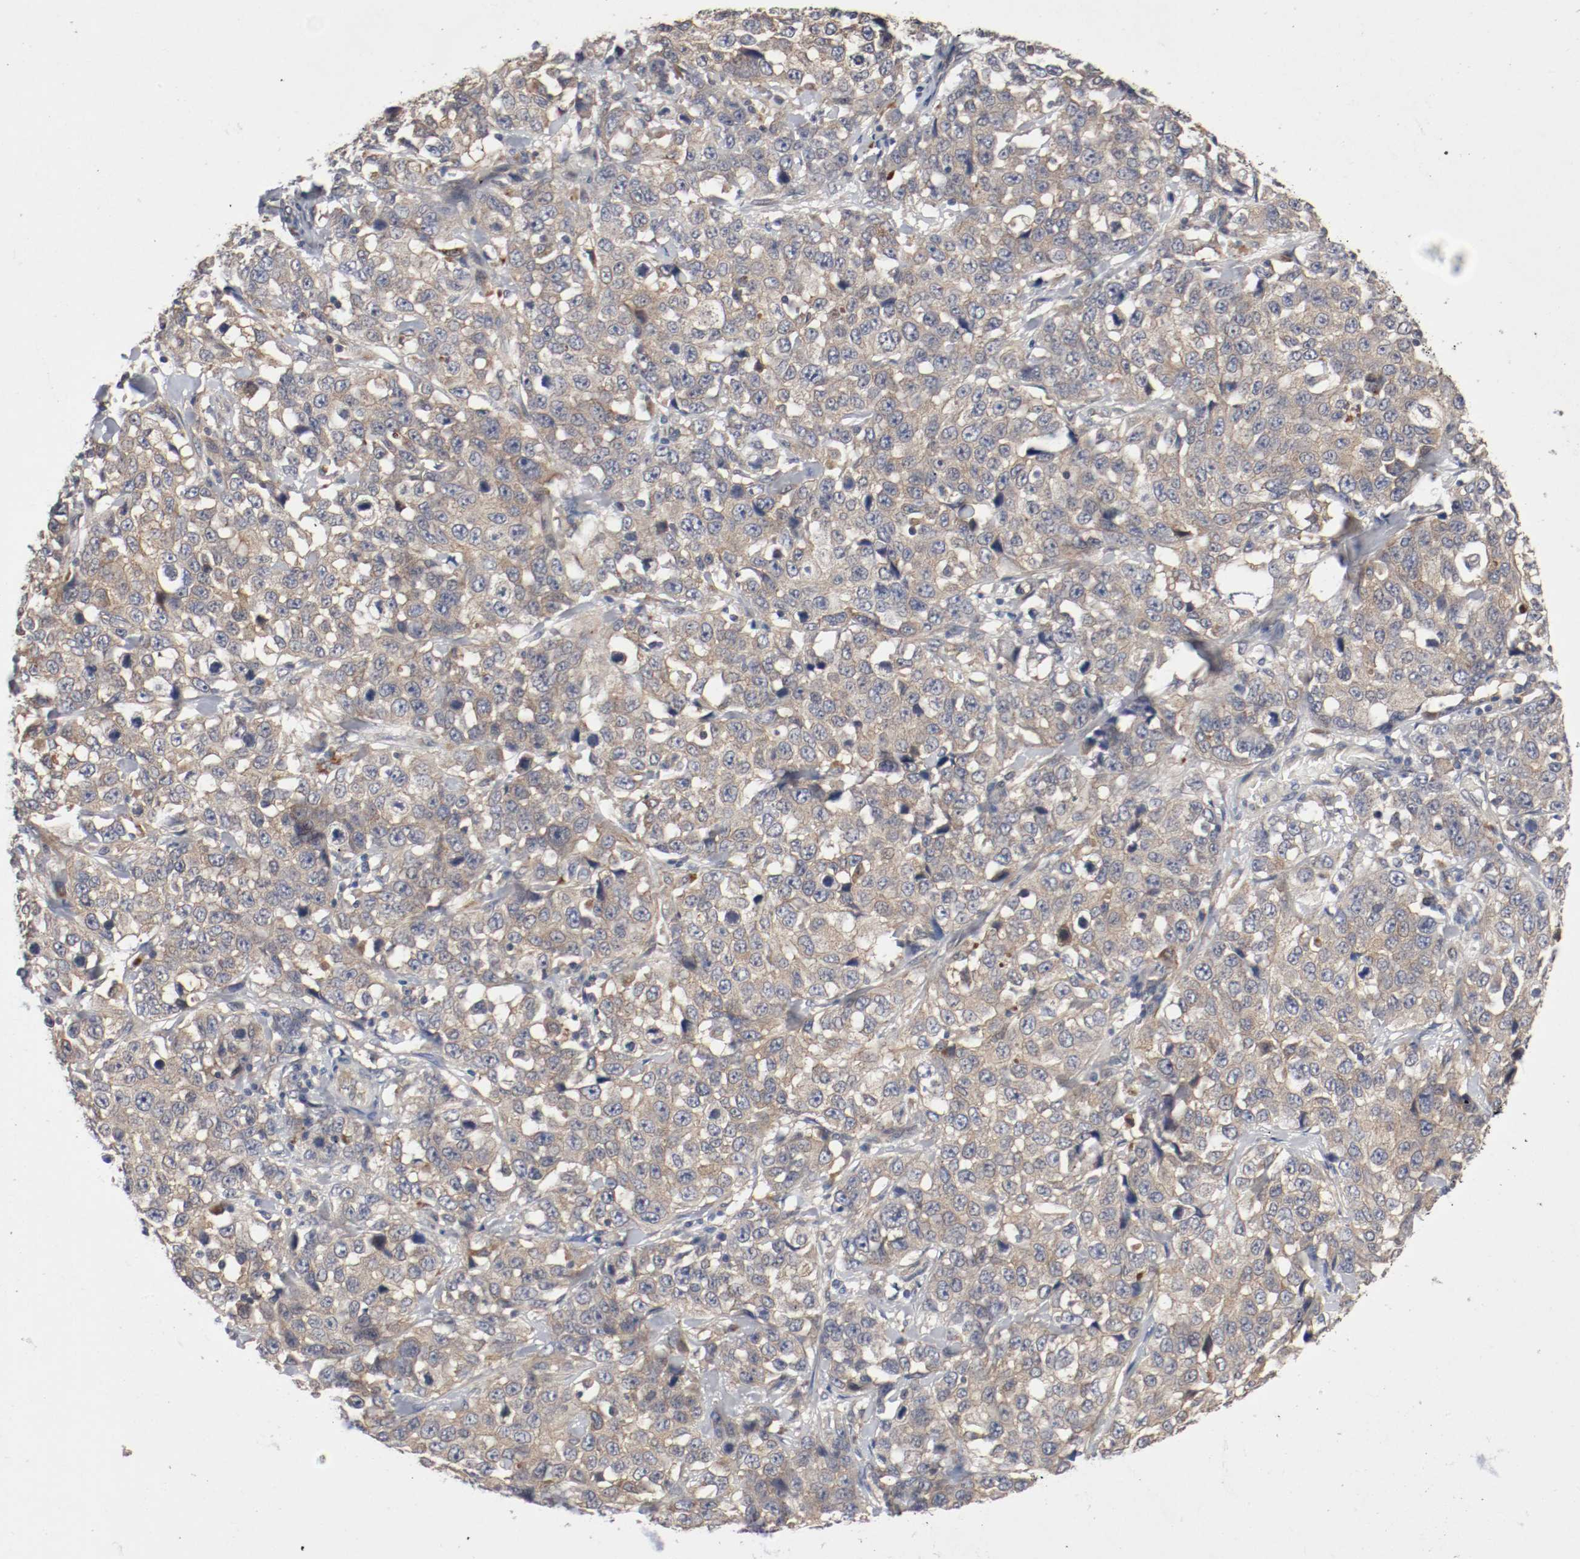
{"staining": {"intensity": "weak", "quantity": "25%-75%", "location": "cytoplasmic/membranous"}, "tissue": "stomach cancer", "cell_type": "Tumor cells", "image_type": "cancer", "snomed": [{"axis": "morphology", "description": "Normal tissue, NOS"}, {"axis": "morphology", "description": "Adenocarcinoma, NOS"}, {"axis": "topography", "description": "Stomach"}], "caption": "Approximately 25%-75% of tumor cells in human stomach cancer exhibit weak cytoplasmic/membranous protein expression as visualized by brown immunohistochemical staining.", "gene": "REN", "patient": {"sex": "male", "age": 48}}